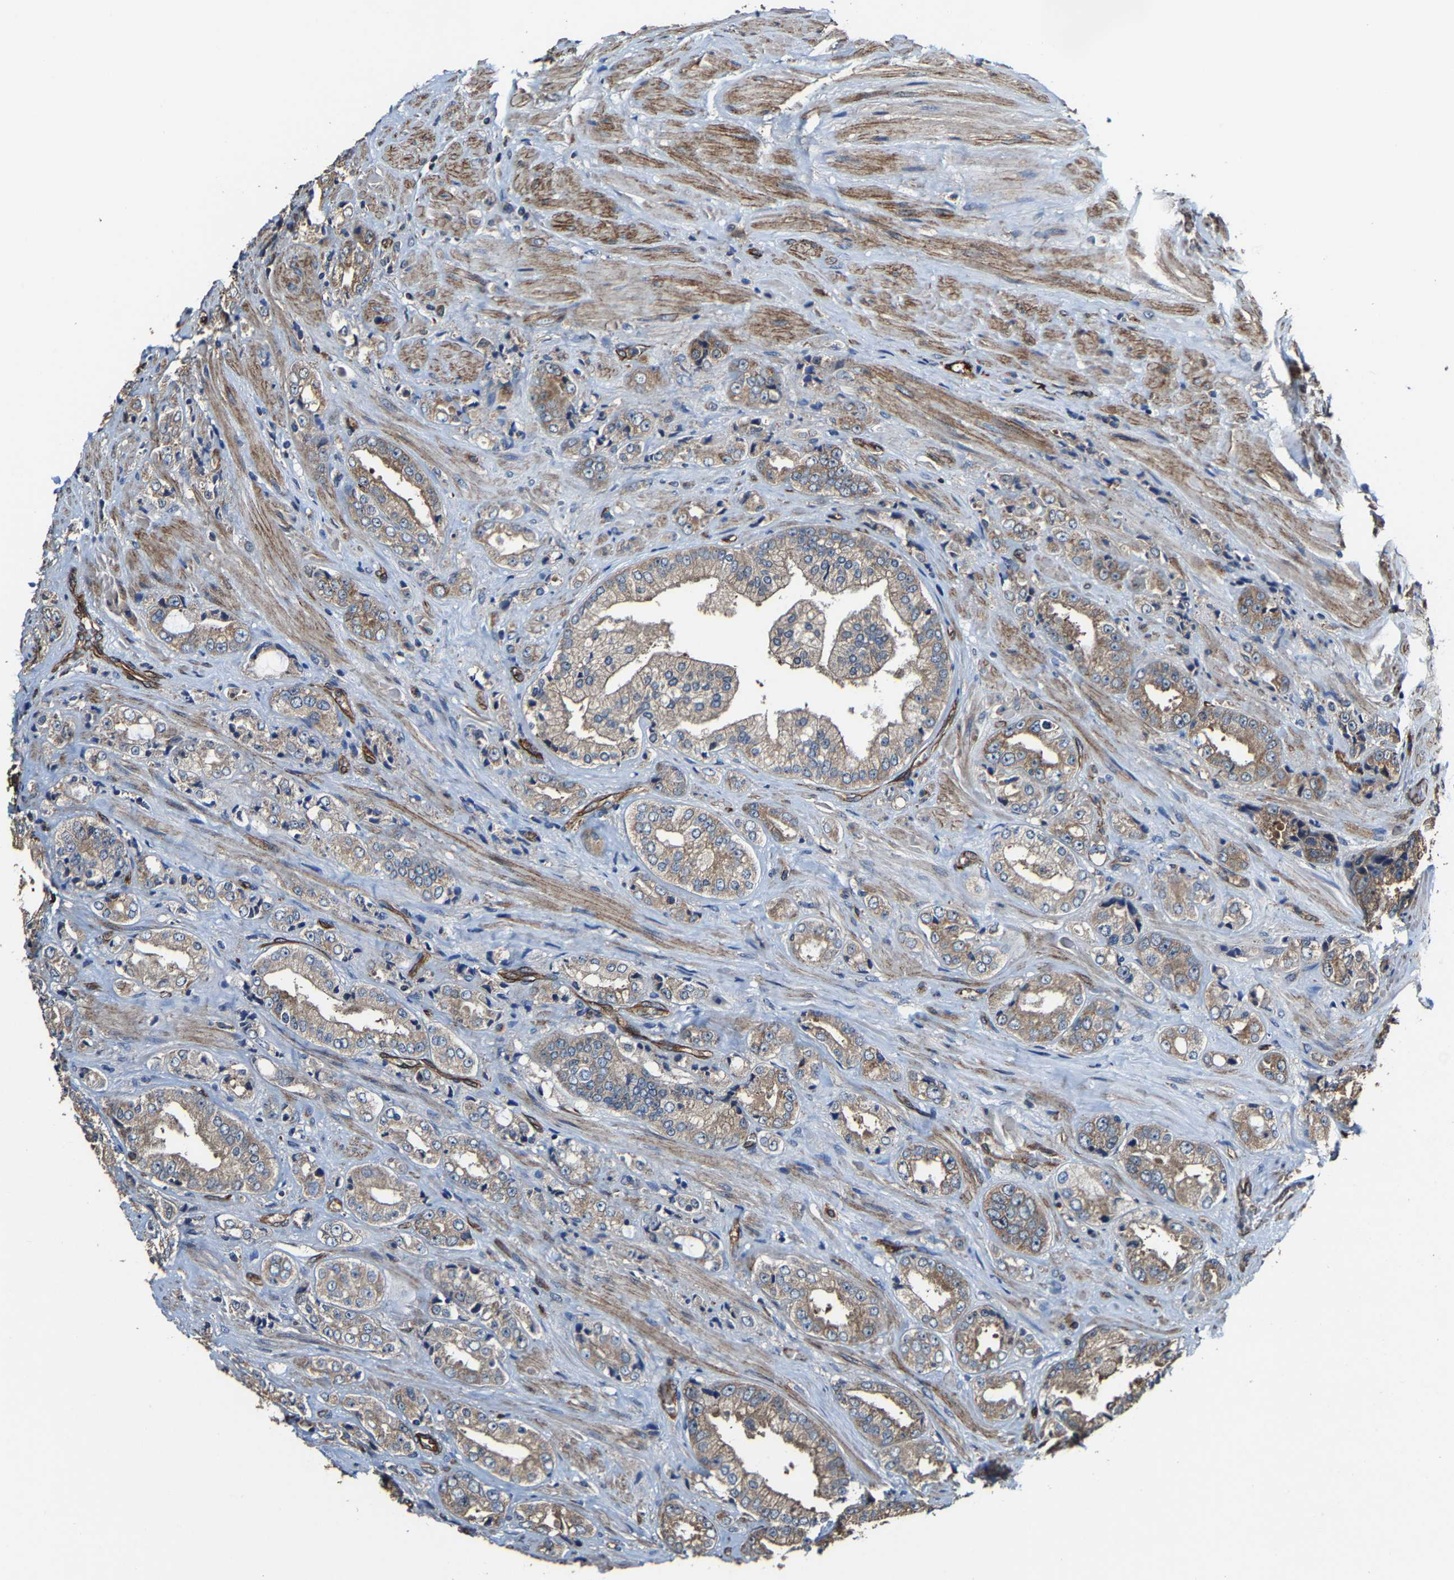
{"staining": {"intensity": "moderate", "quantity": ">75%", "location": "cytoplasmic/membranous"}, "tissue": "prostate cancer", "cell_type": "Tumor cells", "image_type": "cancer", "snomed": [{"axis": "morphology", "description": "Adenocarcinoma, High grade"}, {"axis": "topography", "description": "Prostate"}], "caption": "Immunohistochemical staining of human prostate high-grade adenocarcinoma exhibits moderate cytoplasmic/membranous protein positivity in about >75% of tumor cells. The staining was performed using DAB (3,3'-diaminobenzidine), with brown indicating positive protein expression. Nuclei are stained blue with hematoxylin.", "gene": "GFRA3", "patient": {"sex": "male", "age": 61}}